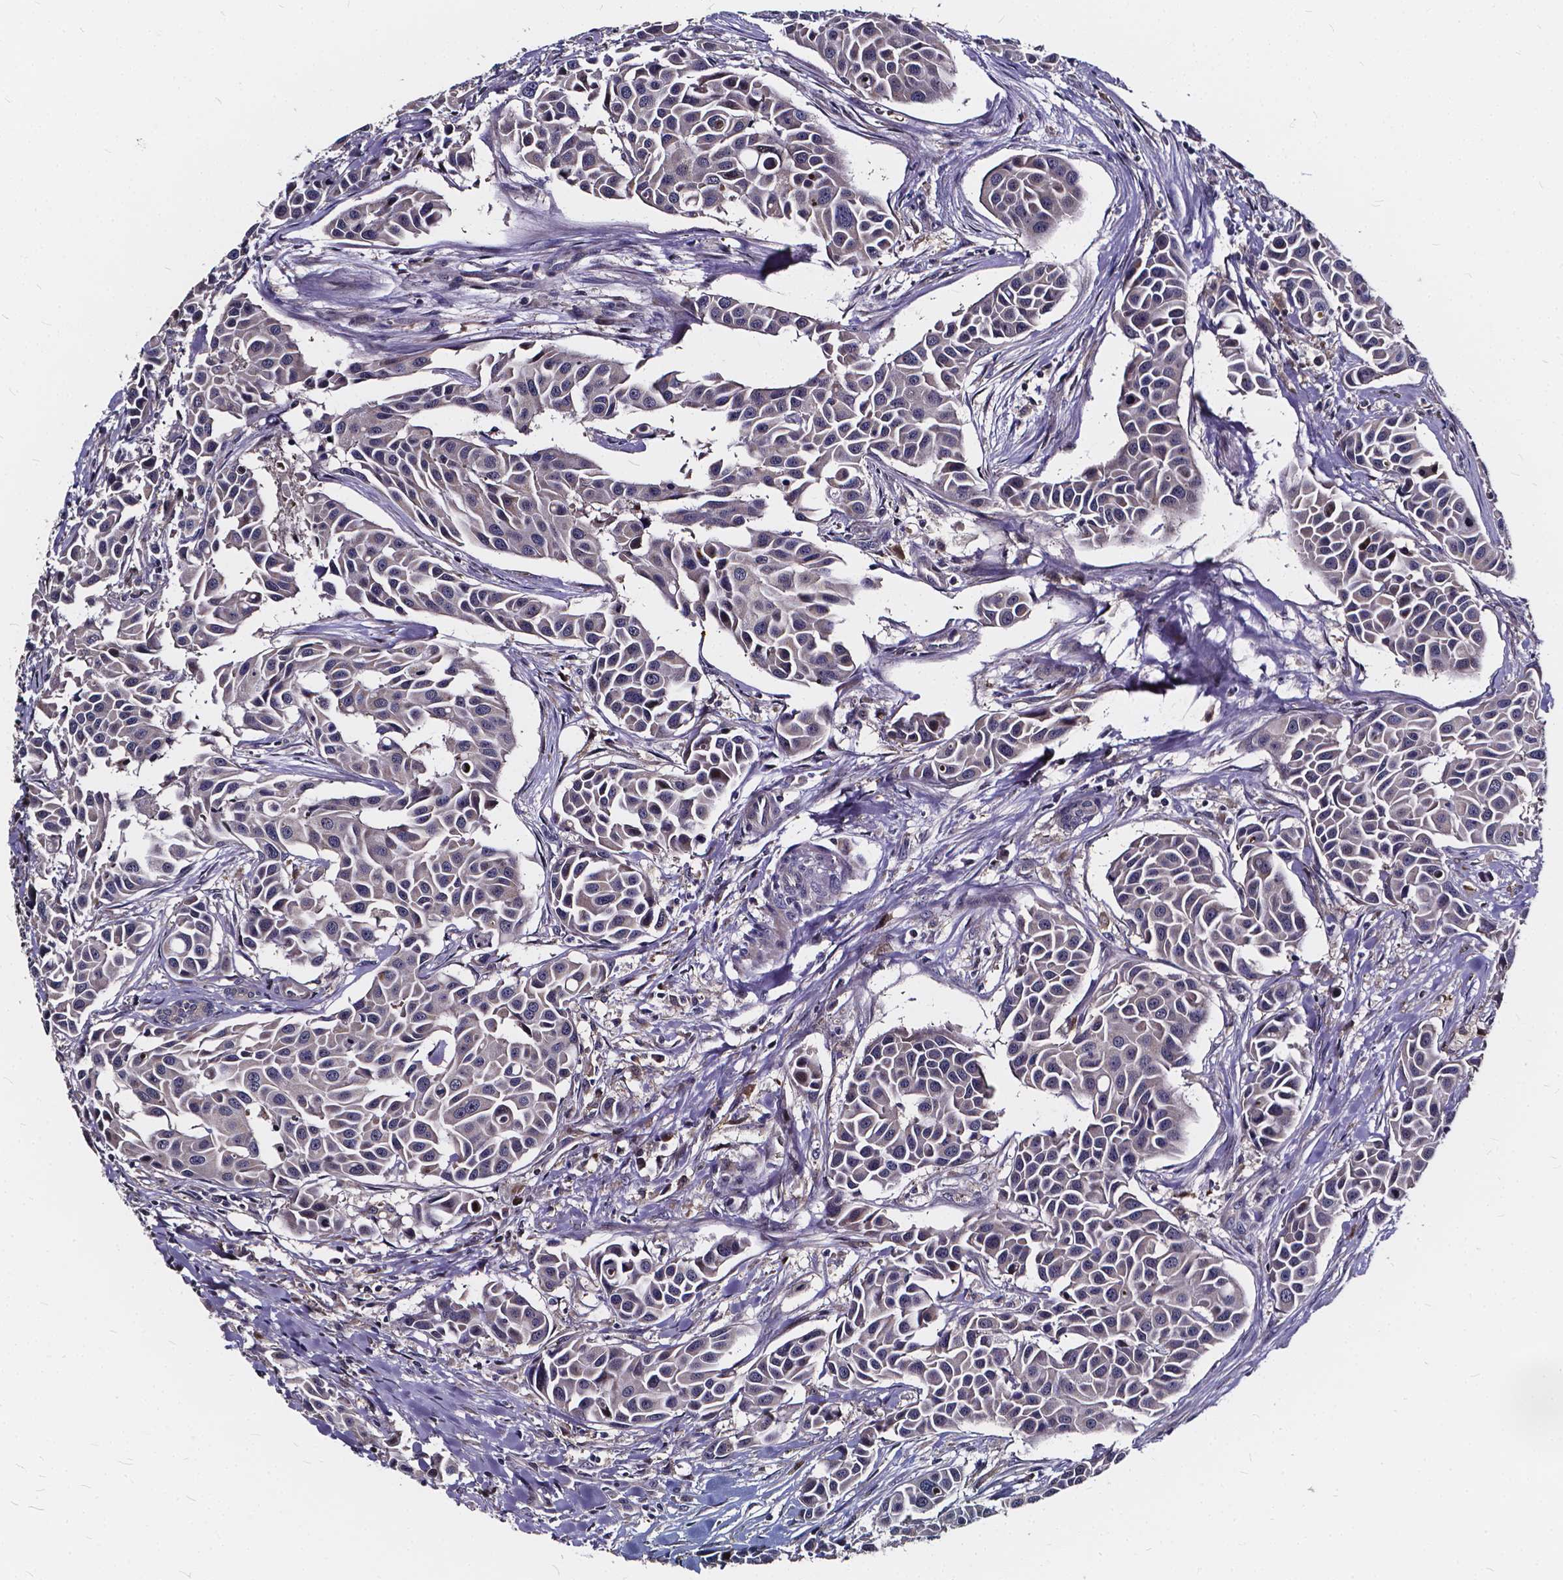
{"staining": {"intensity": "negative", "quantity": "none", "location": "none"}, "tissue": "head and neck cancer", "cell_type": "Tumor cells", "image_type": "cancer", "snomed": [{"axis": "morphology", "description": "Adenocarcinoma, NOS"}, {"axis": "topography", "description": "Head-Neck"}], "caption": "Human head and neck cancer (adenocarcinoma) stained for a protein using IHC reveals no staining in tumor cells.", "gene": "SOWAHA", "patient": {"sex": "male", "age": 76}}